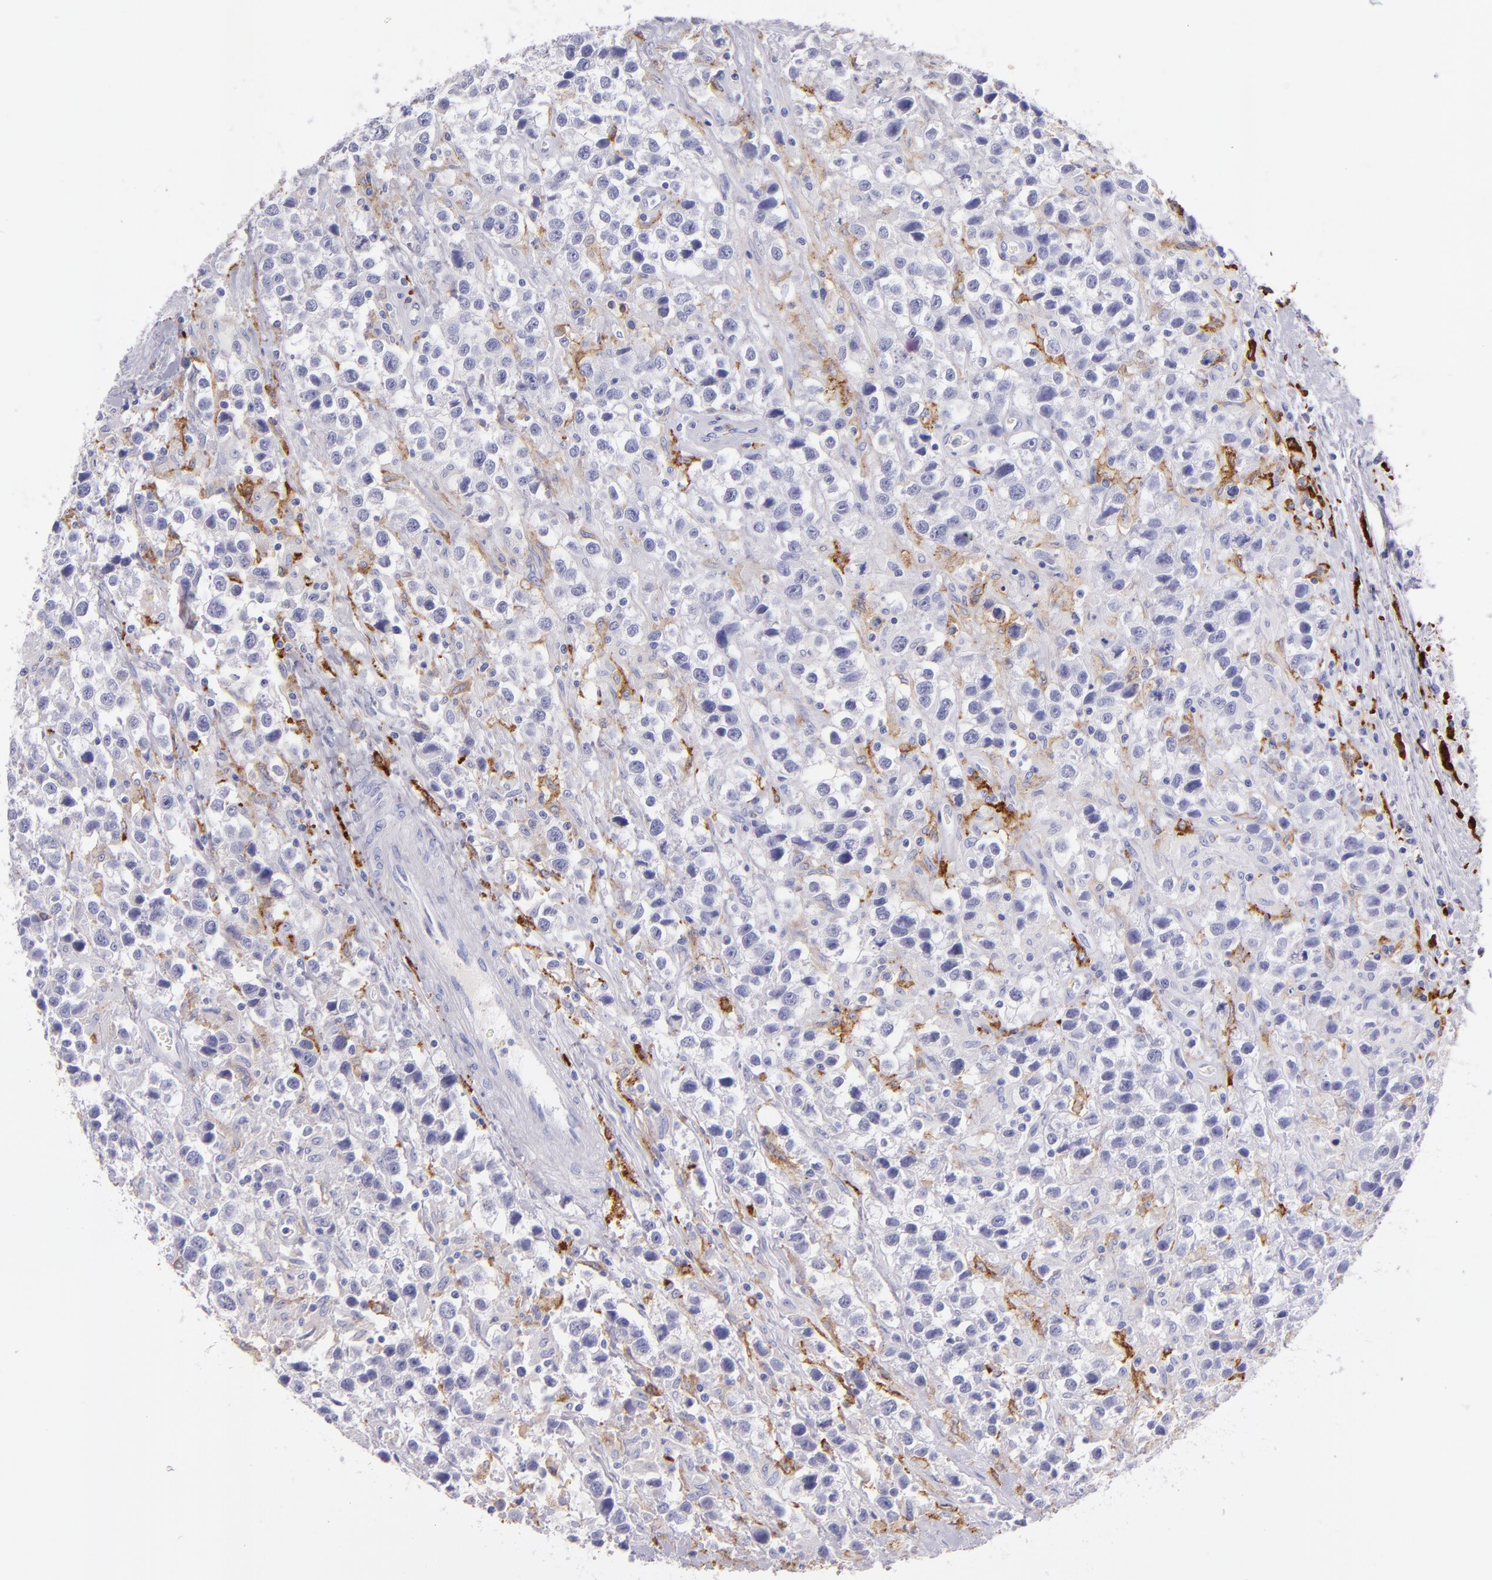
{"staining": {"intensity": "negative", "quantity": "none", "location": "none"}, "tissue": "testis cancer", "cell_type": "Tumor cells", "image_type": "cancer", "snomed": [{"axis": "morphology", "description": "Seminoma, NOS"}, {"axis": "topography", "description": "Testis"}], "caption": "Immunohistochemistry of seminoma (testis) displays no positivity in tumor cells.", "gene": "CD163", "patient": {"sex": "male", "age": 43}}